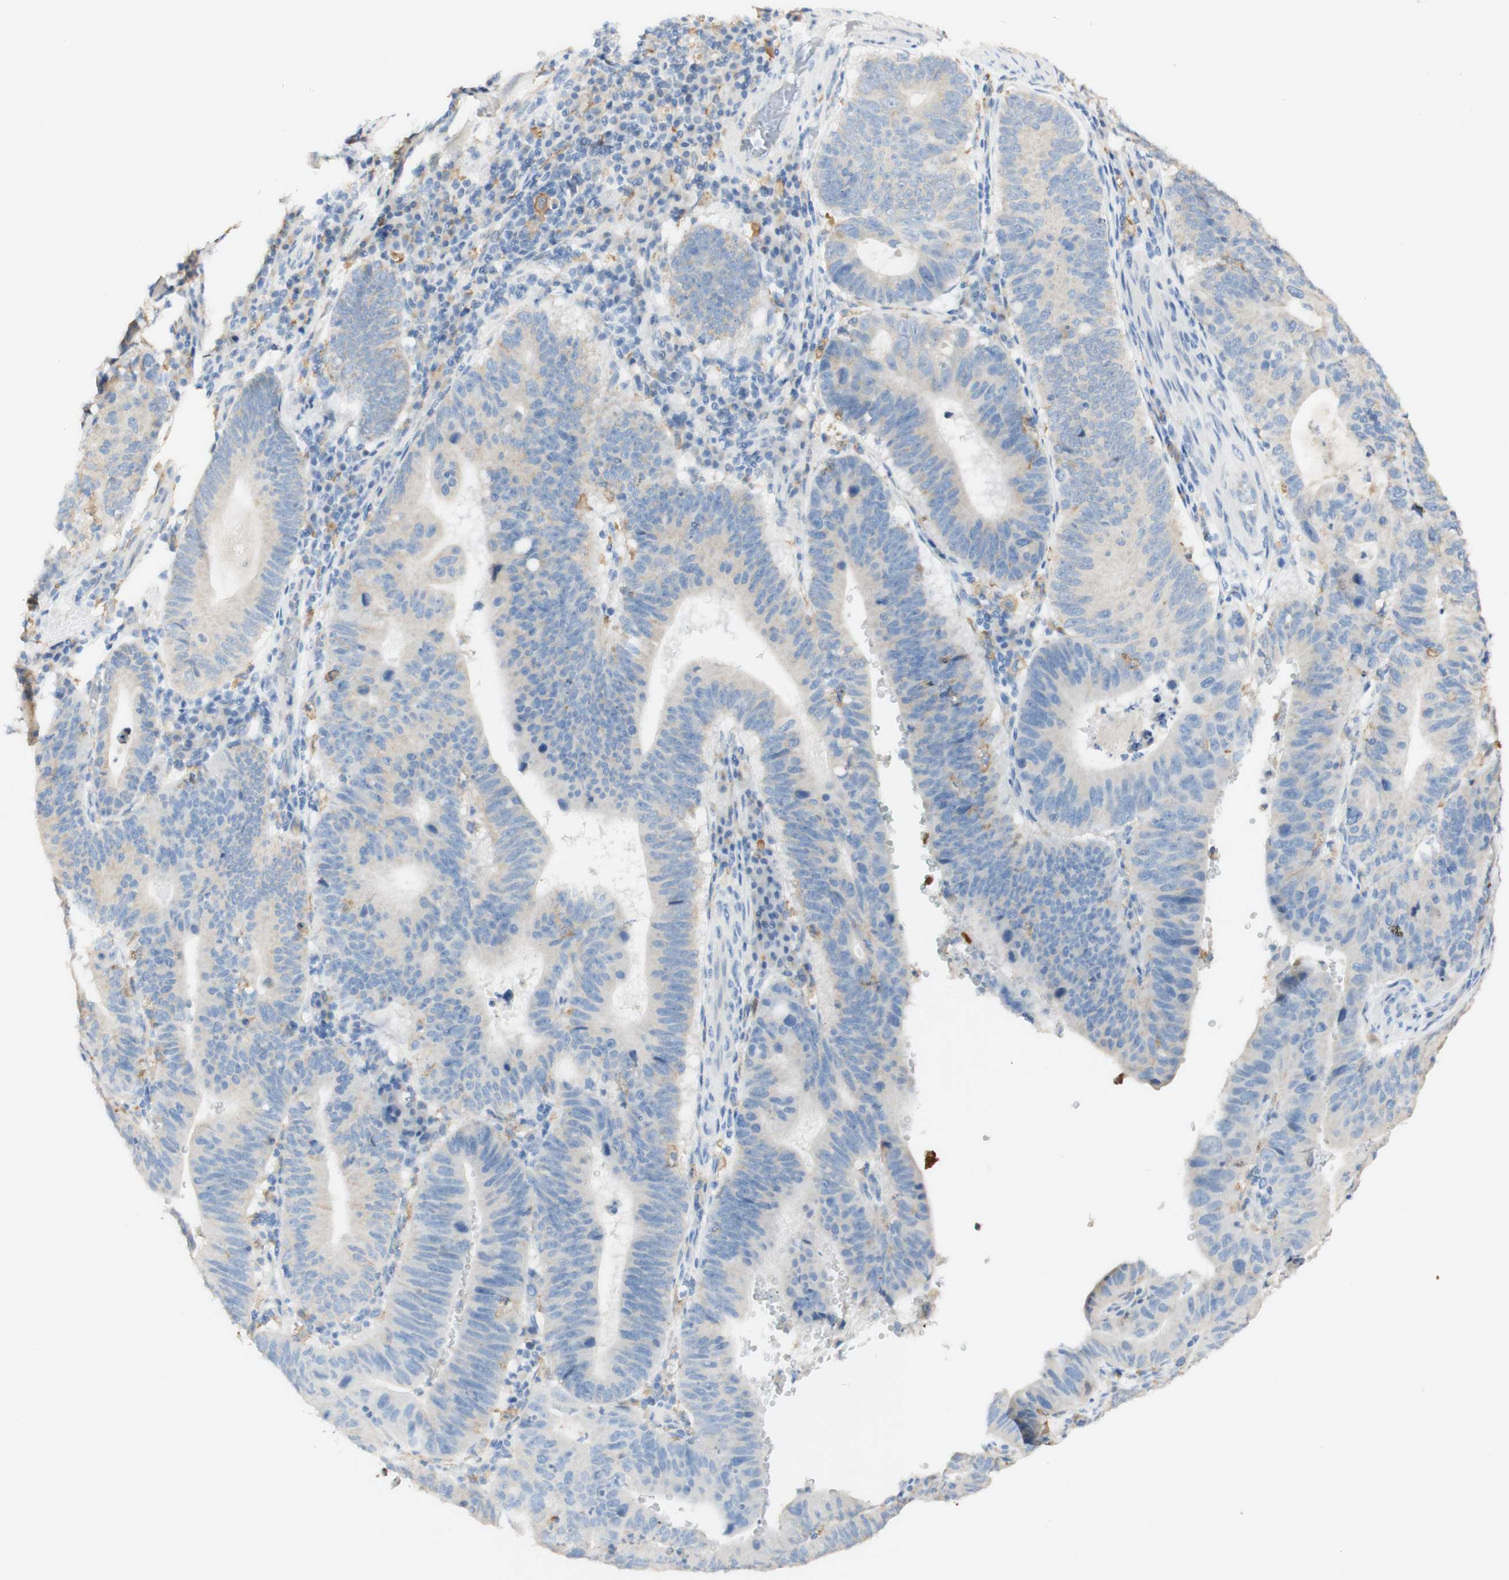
{"staining": {"intensity": "weak", "quantity": "<25%", "location": "cytoplasmic/membranous"}, "tissue": "stomach cancer", "cell_type": "Tumor cells", "image_type": "cancer", "snomed": [{"axis": "morphology", "description": "Adenocarcinoma, NOS"}, {"axis": "topography", "description": "Stomach"}], "caption": "Tumor cells are negative for protein expression in human stomach cancer.", "gene": "FCGRT", "patient": {"sex": "male", "age": 59}}